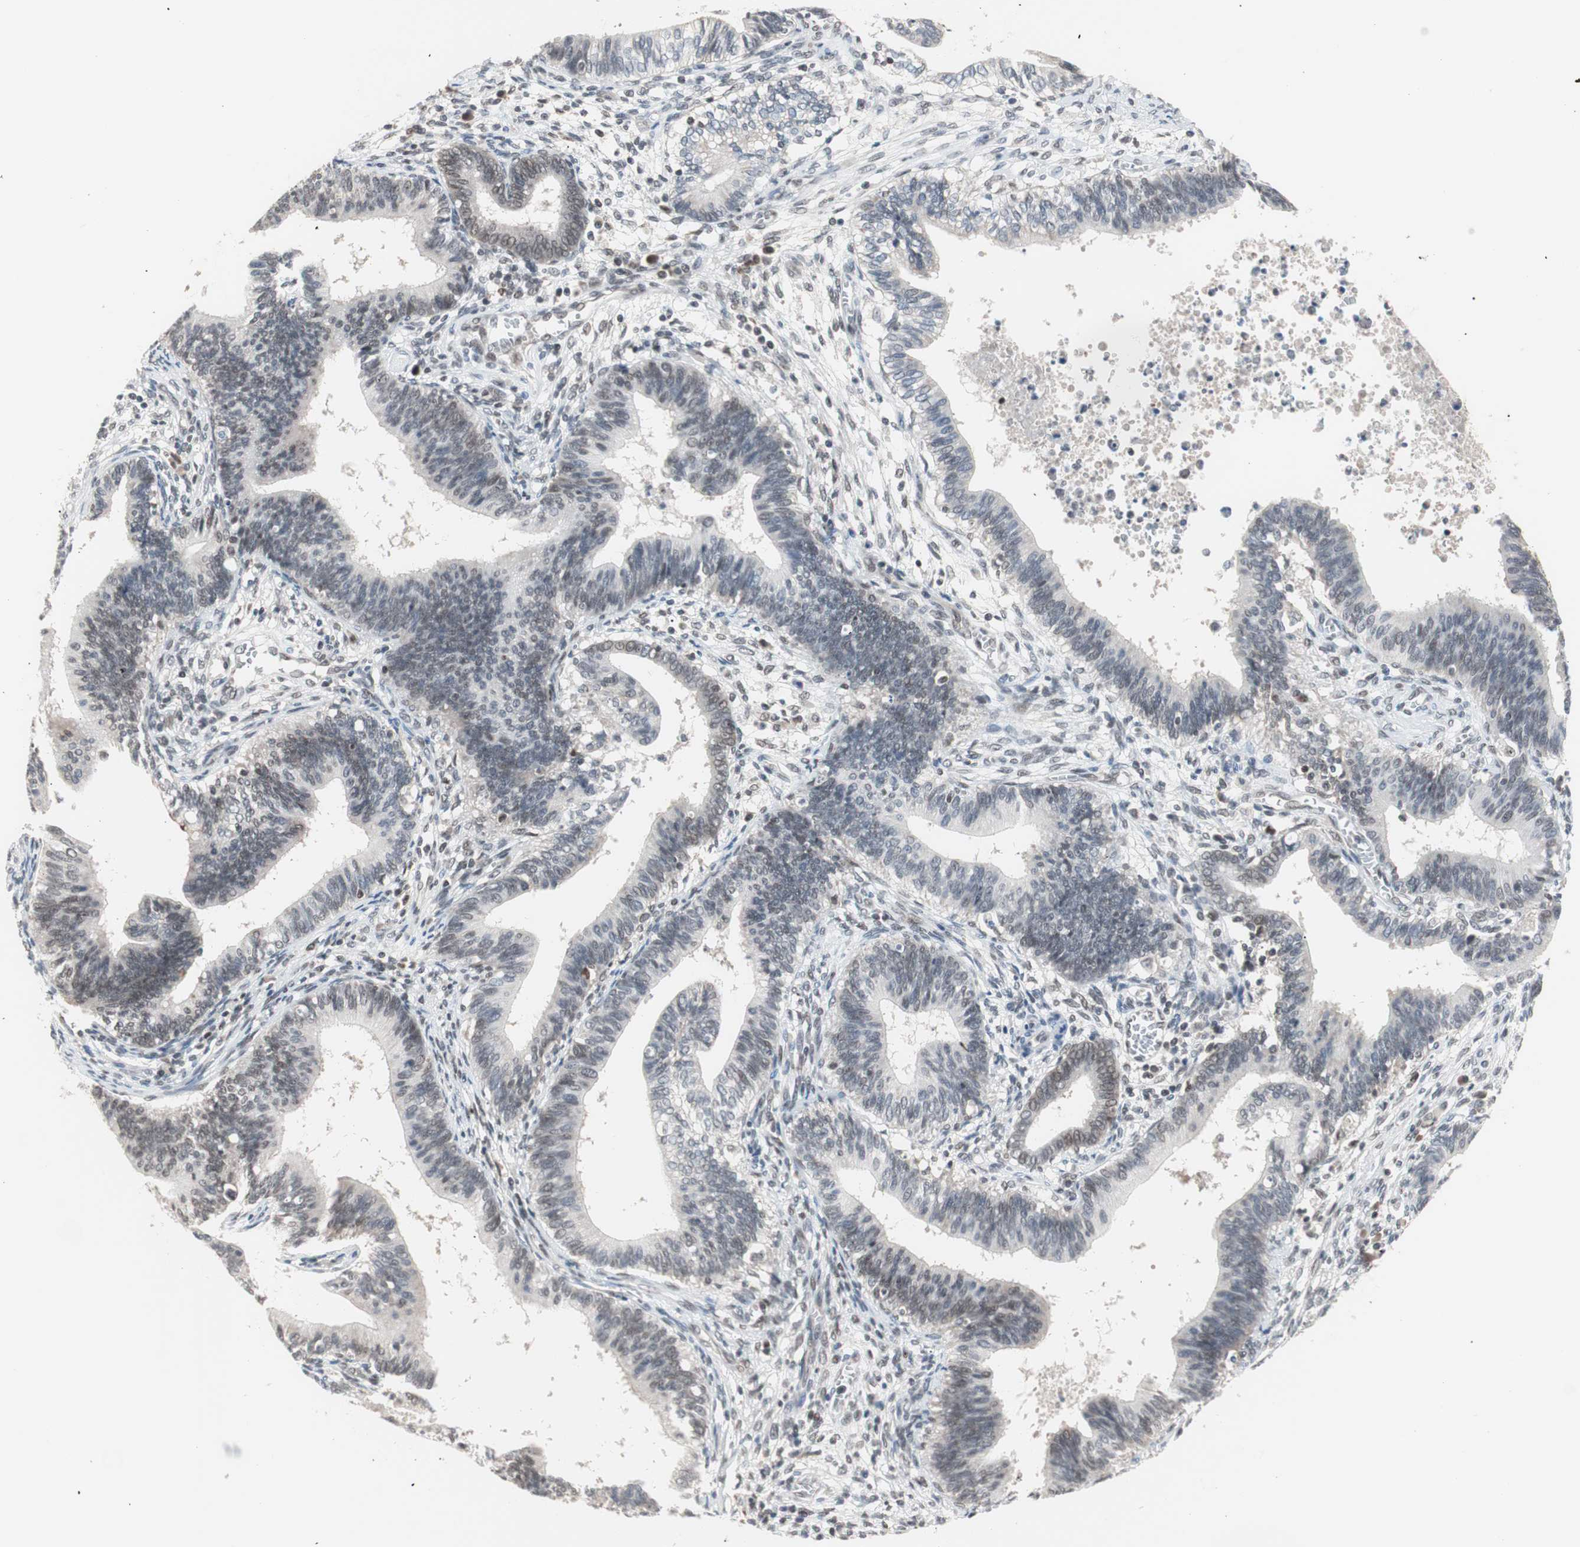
{"staining": {"intensity": "moderate", "quantity": "<25%", "location": "cytoplasmic/membranous"}, "tissue": "cervical cancer", "cell_type": "Tumor cells", "image_type": "cancer", "snomed": [{"axis": "morphology", "description": "Adenocarcinoma, NOS"}, {"axis": "topography", "description": "Cervix"}], "caption": "A micrograph showing moderate cytoplasmic/membranous positivity in approximately <25% of tumor cells in cervical cancer, as visualized by brown immunohistochemical staining.", "gene": "LIG3", "patient": {"sex": "female", "age": 44}}